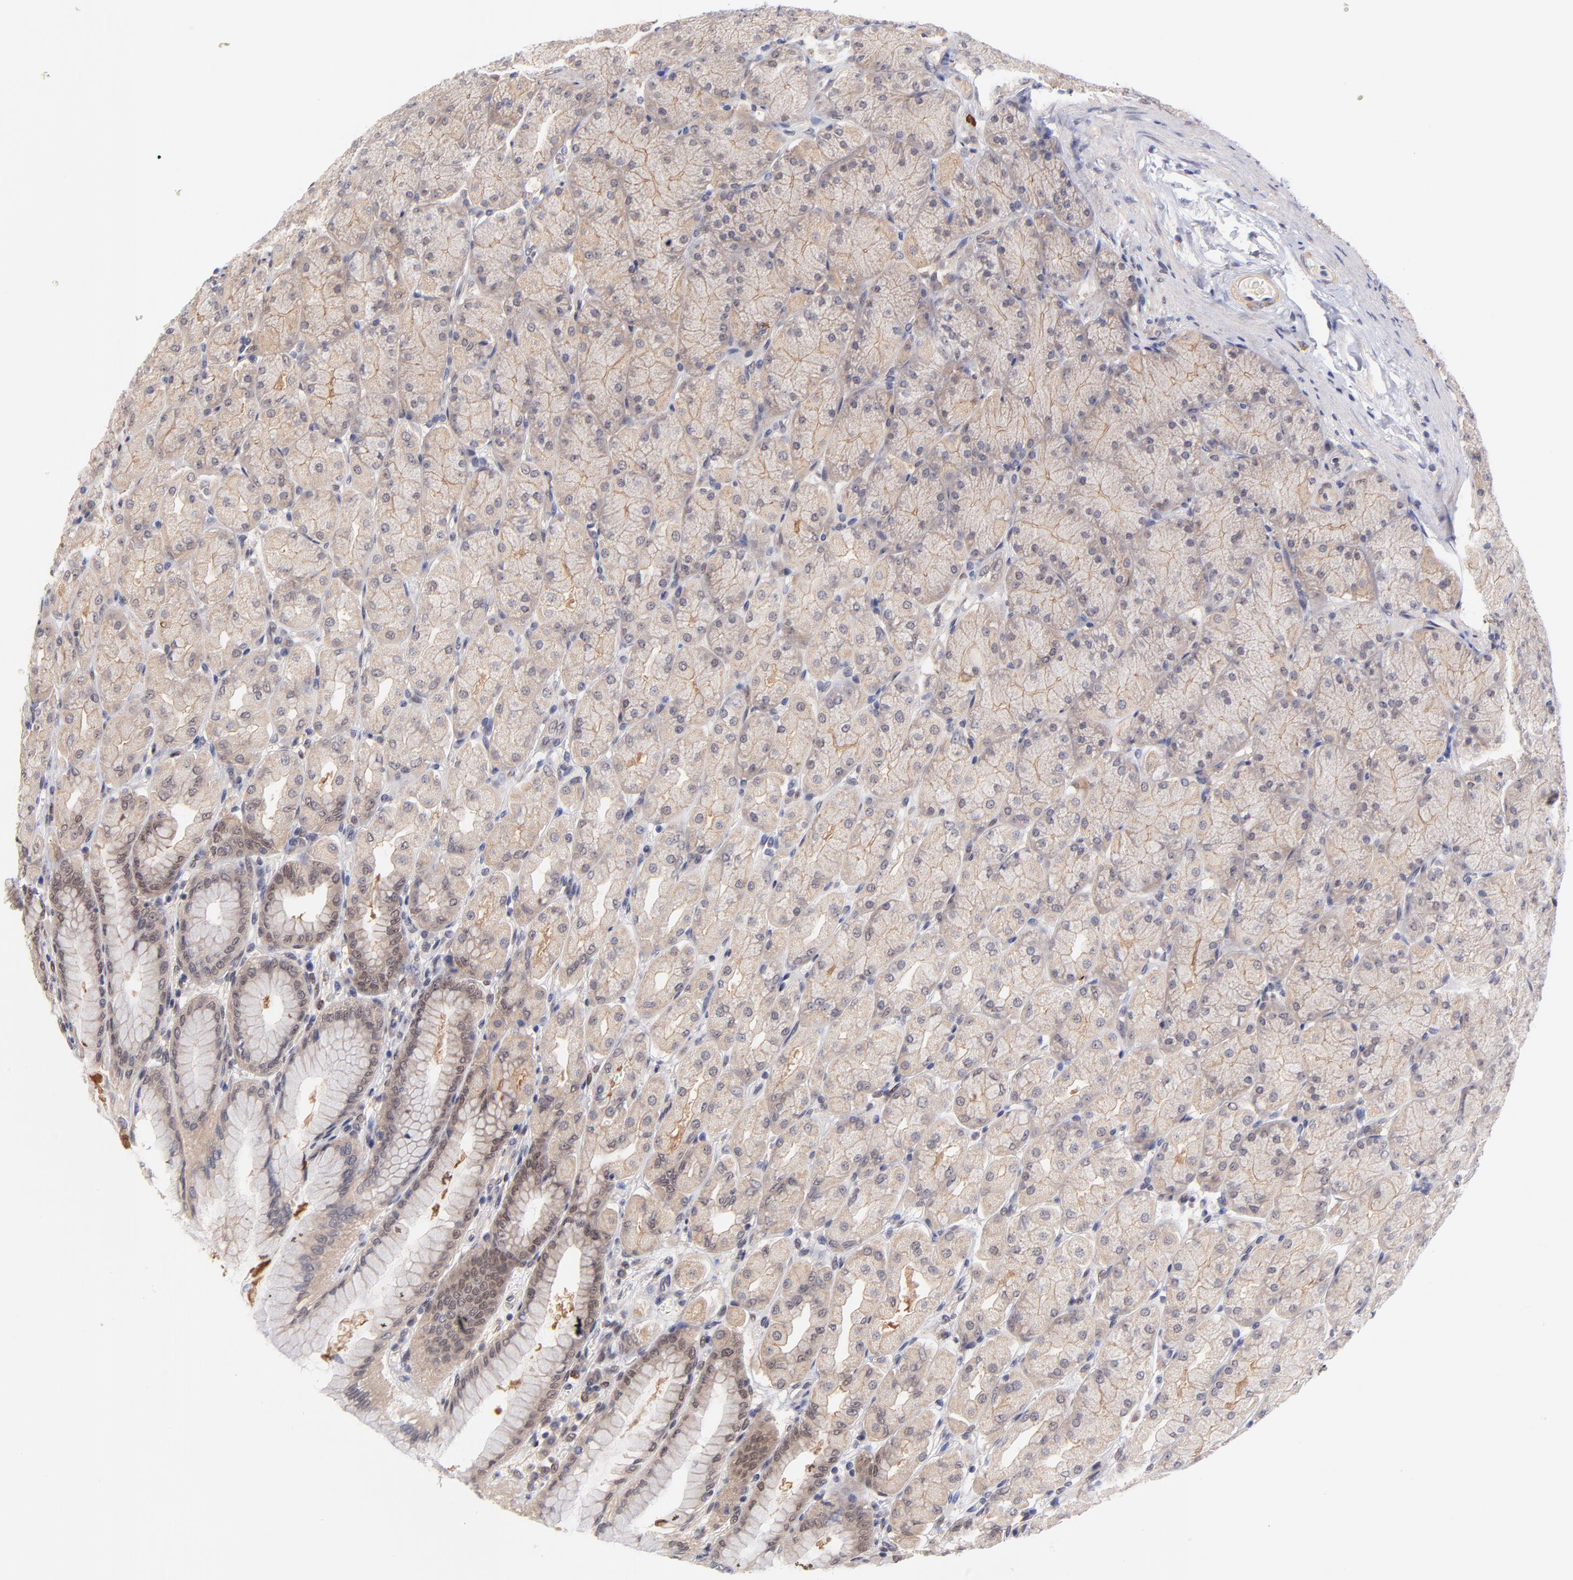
{"staining": {"intensity": "weak", "quantity": ">75%", "location": "cytoplasmic/membranous"}, "tissue": "stomach", "cell_type": "Glandular cells", "image_type": "normal", "snomed": [{"axis": "morphology", "description": "Normal tissue, NOS"}, {"axis": "topography", "description": "Stomach, upper"}], "caption": "Immunohistochemistry (IHC) image of benign stomach: human stomach stained using immunohistochemistry (IHC) displays low levels of weak protein expression localized specifically in the cytoplasmic/membranous of glandular cells, appearing as a cytoplasmic/membranous brown color.", "gene": "UBE2E2", "patient": {"sex": "female", "age": 56}}